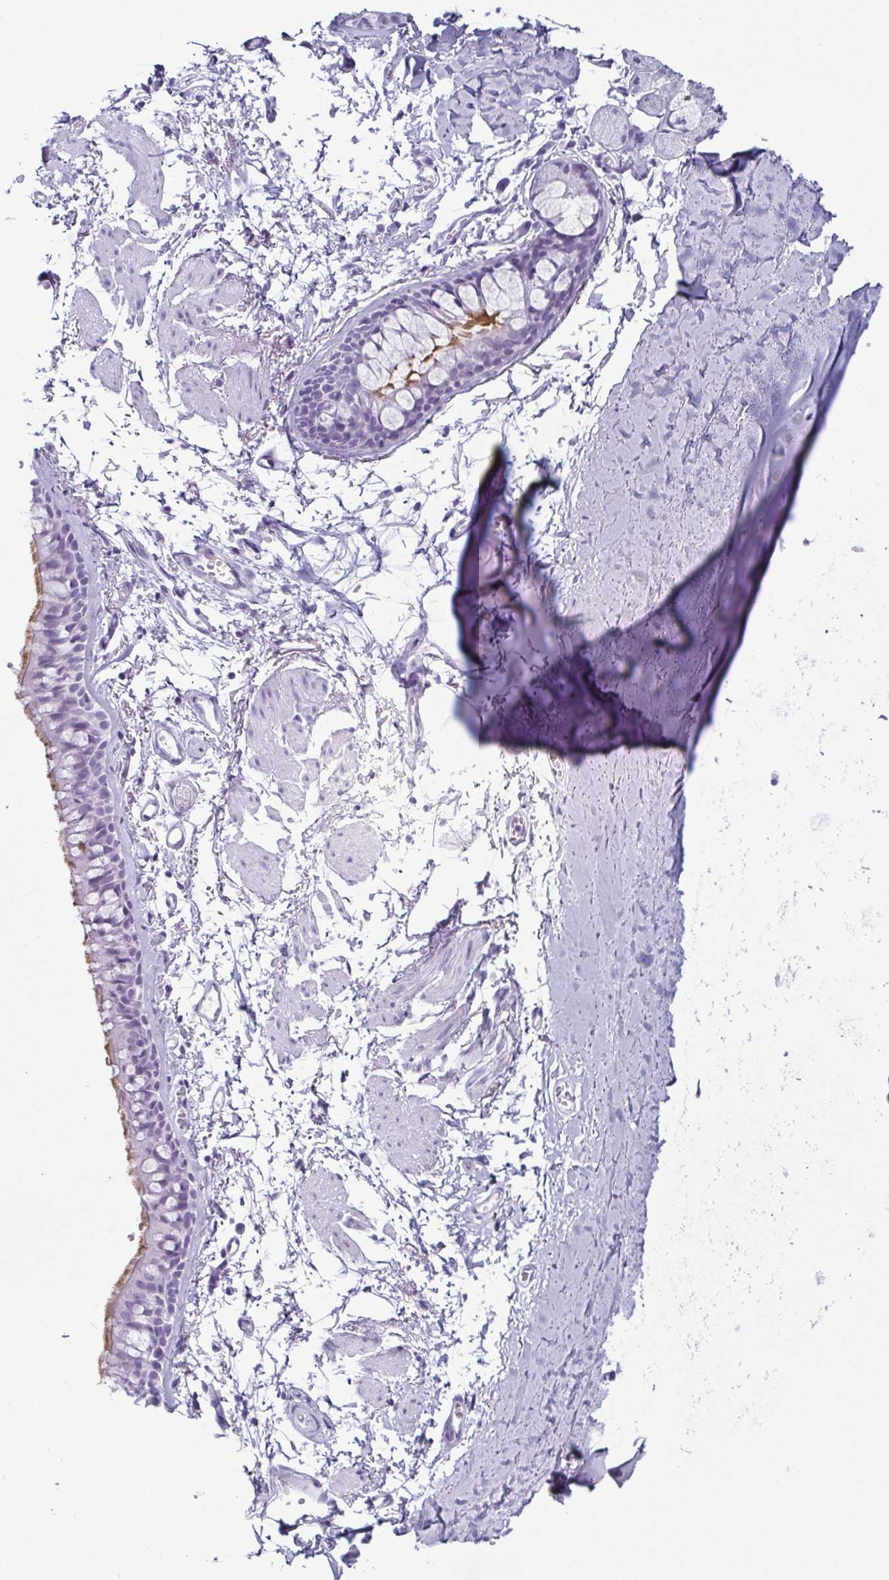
{"staining": {"intensity": "negative", "quantity": "none", "location": "none"}, "tissue": "soft tissue", "cell_type": "Chondrocytes", "image_type": "normal", "snomed": [{"axis": "morphology", "description": "Normal tissue, NOS"}, {"axis": "topography", "description": "Cartilage tissue"}, {"axis": "topography", "description": "Bronchus"}], "caption": "Chondrocytes show no significant protein expression in benign soft tissue.", "gene": "ENKUR", "patient": {"sex": "female", "age": 79}}